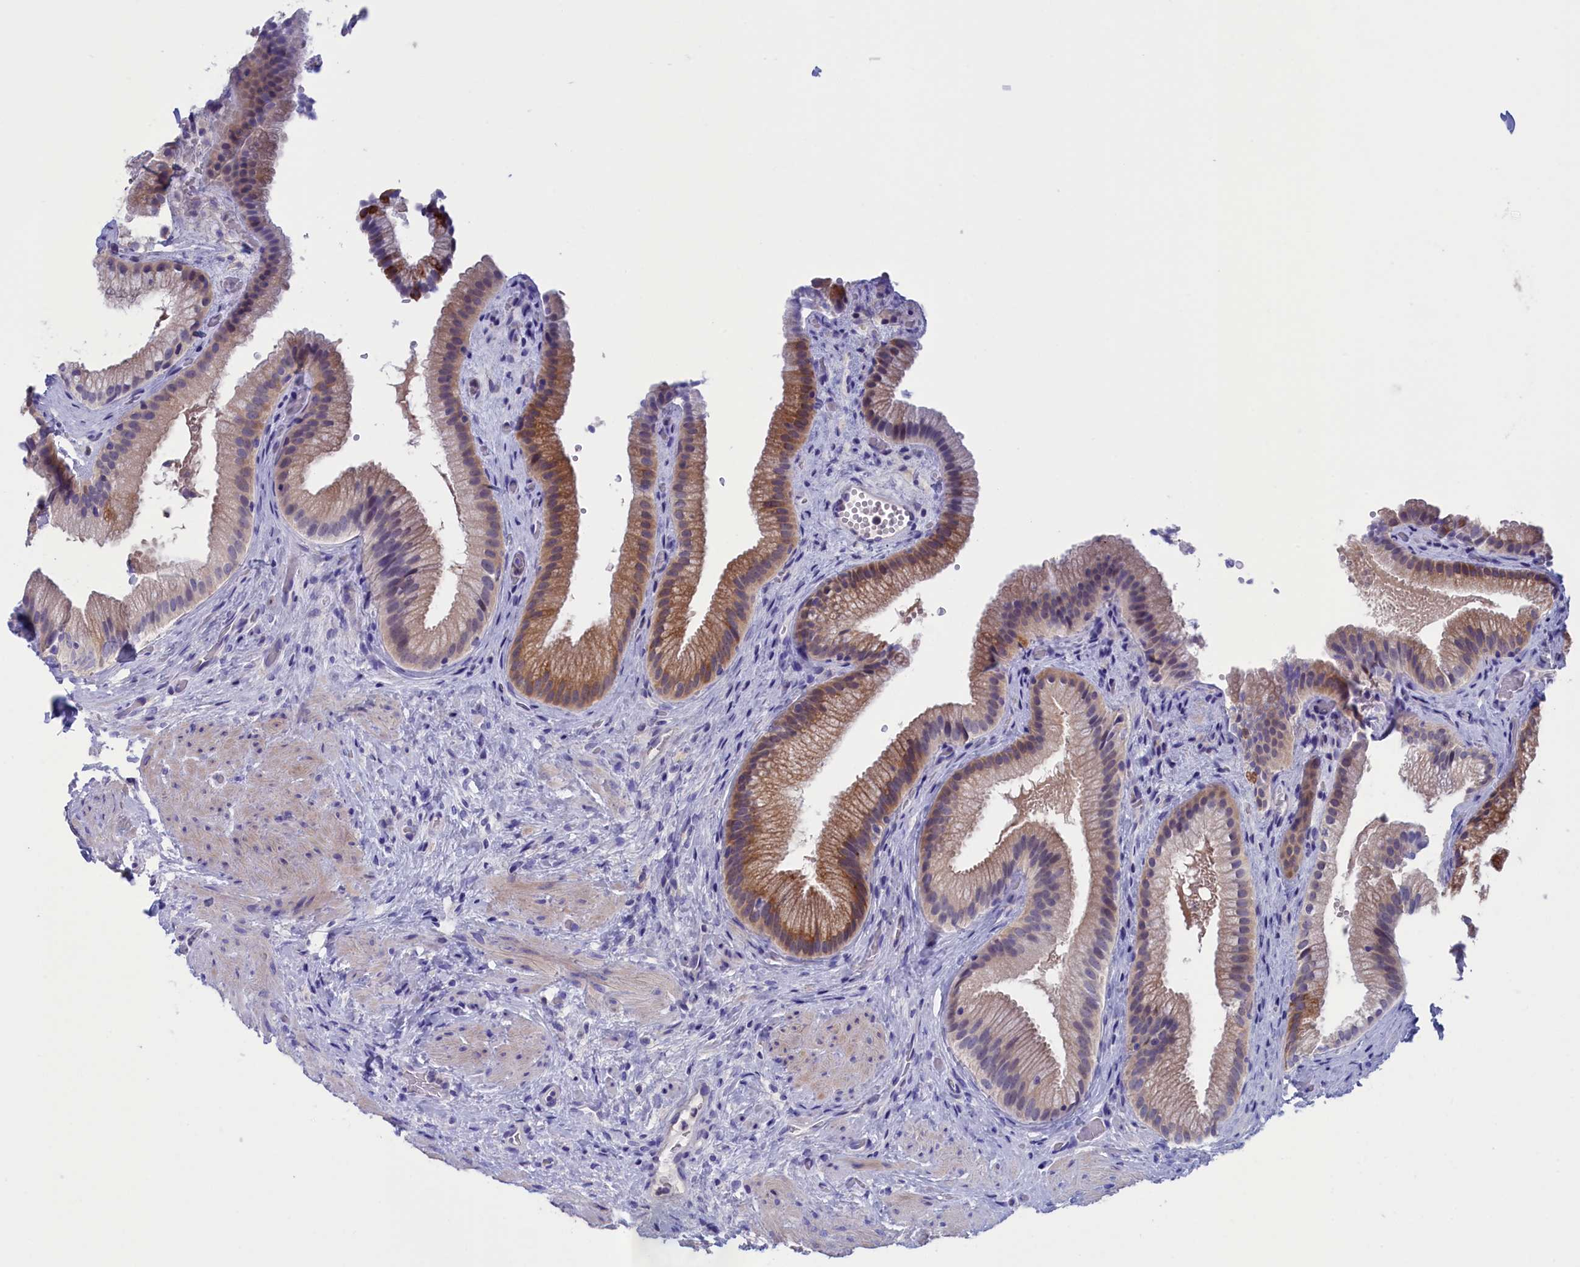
{"staining": {"intensity": "moderate", "quantity": ">75%", "location": "cytoplasmic/membranous"}, "tissue": "gallbladder", "cell_type": "Glandular cells", "image_type": "normal", "snomed": [{"axis": "morphology", "description": "Normal tissue, NOS"}, {"axis": "morphology", "description": "Inflammation, NOS"}, {"axis": "topography", "description": "Gallbladder"}], "caption": "Immunohistochemical staining of normal human gallbladder exhibits moderate cytoplasmic/membranous protein staining in about >75% of glandular cells.", "gene": "VPS35L", "patient": {"sex": "male", "age": 51}}